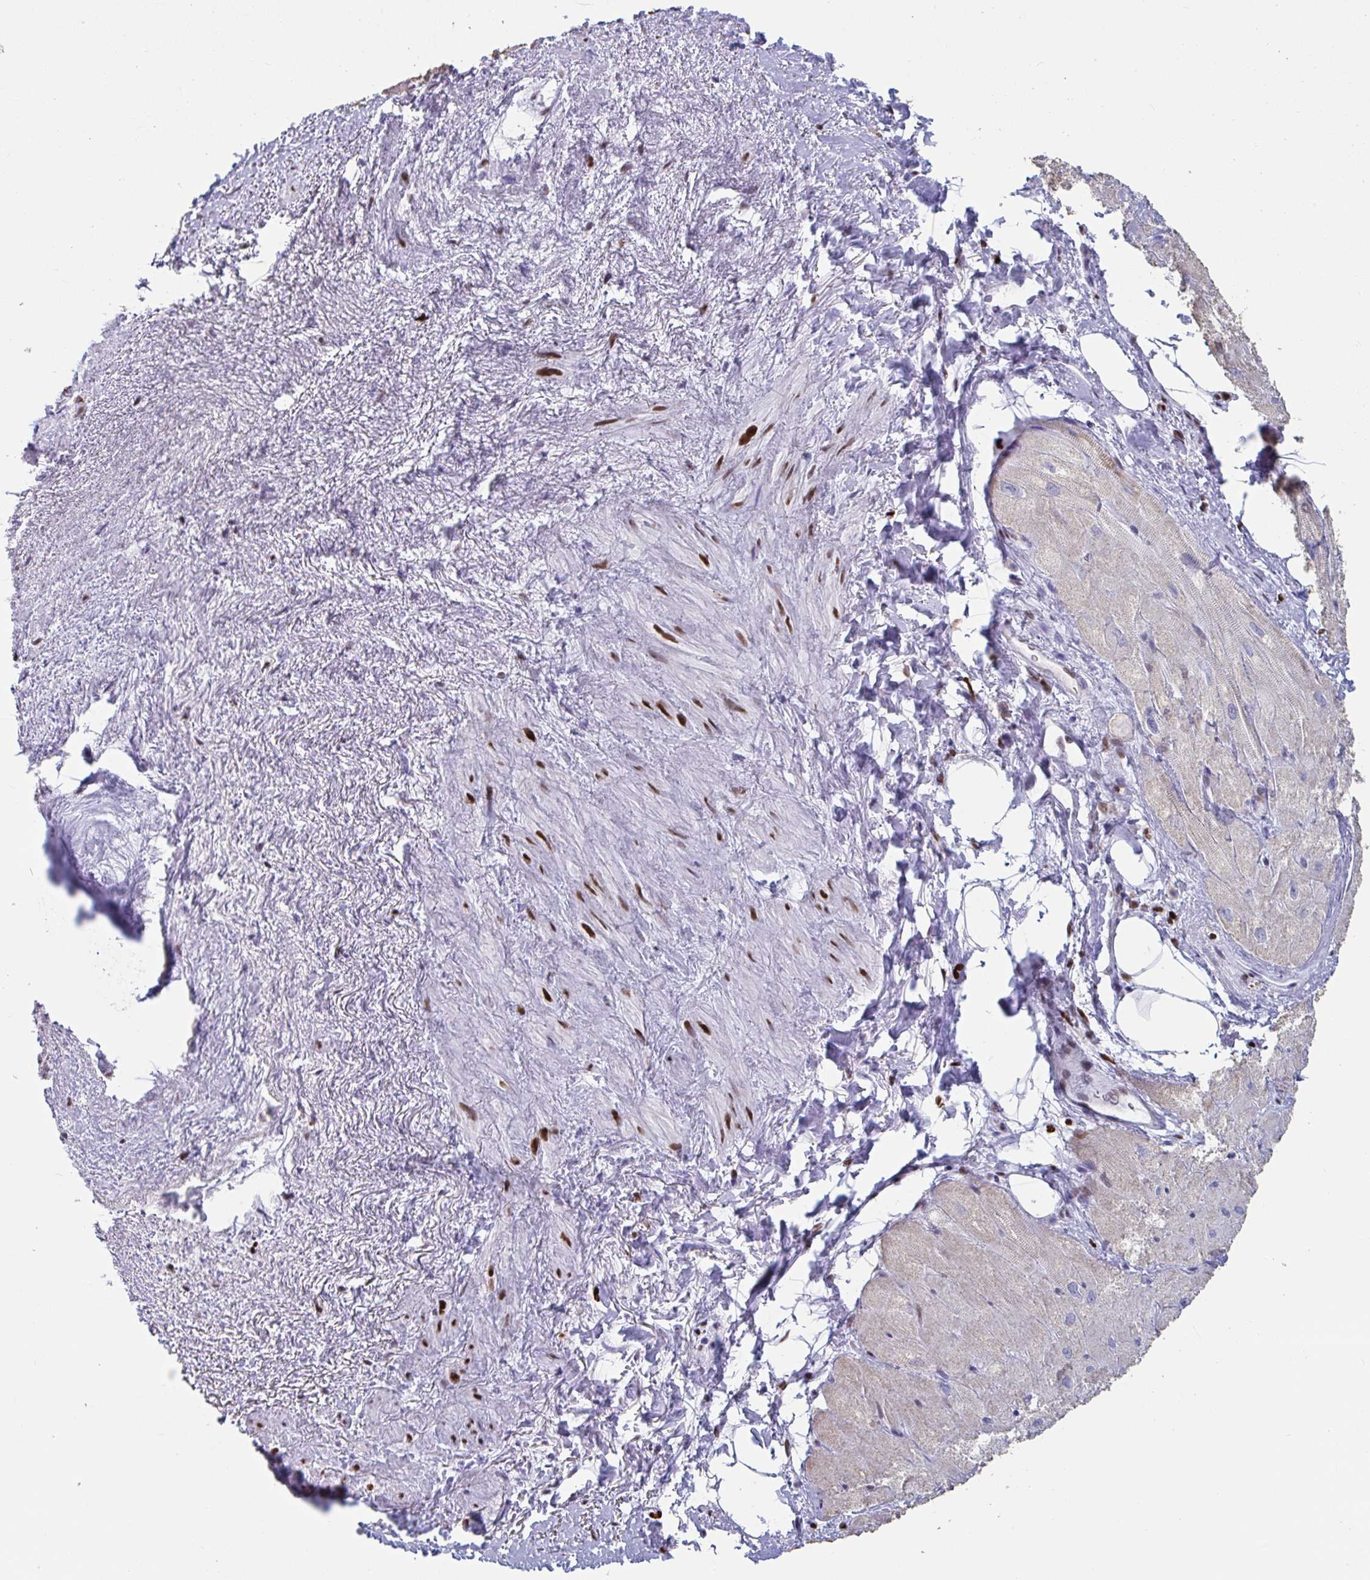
{"staining": {"intensity": "negative", "quantity": "none", "location": "none"}, "tissue": "heart muscle", "cell_type": "Cardiomyocytes", "image_type": "normal", "snomed": [{"axis": "morphology", "description": "Normal tissue, NOS"}, {"axis": "topography", "description": "Heart"}], "caption": "DAB (3,3'-diaminobenzidine) immunohistochemical staining of benign heart muscle demonstrates no significant expression in cardiomyocytes. (DAB immunohistochemistry visualized using brightfield microscopy, high magnification).", "gene": "ZNF586", "patient": {"sex": "male", "age": 62}}